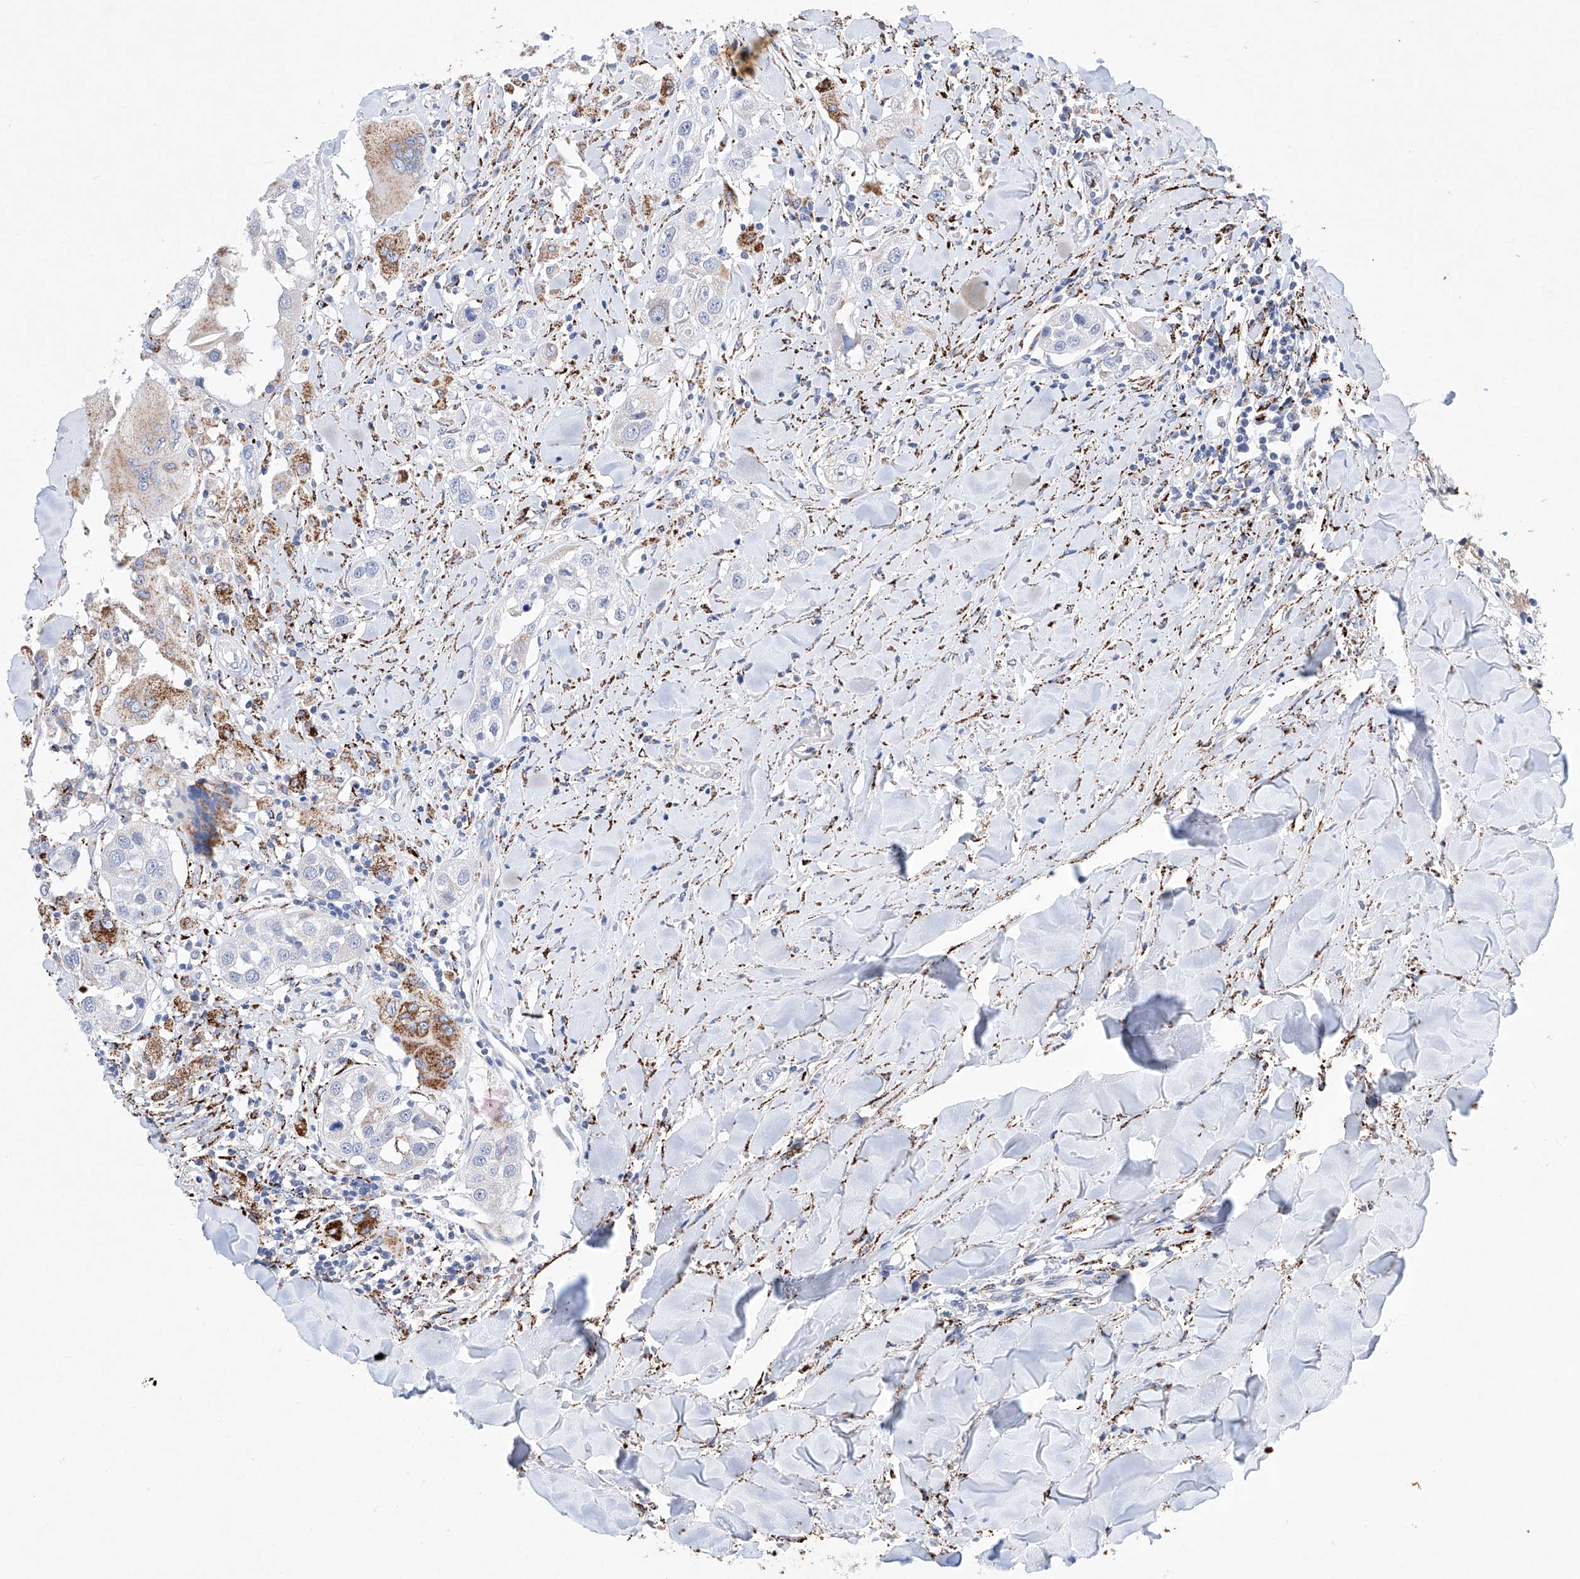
{"staining": {"intensity": "moderate", "quantity": "<25%", "location": "cytoplasmic/membranous"}, "tissue": "head and neck cancer", "cell_type": "Tumor cells", "image_type": "cancer", "snomed": [{"axis": "morphology", "description": "Normal tissue, NOS"}, {"axis": "morphology", "description": "Squamous cell carcinoma, NOS"}, {"axis": "topography", "description": "Skeletal muscle"}, {"axis": "topography", "description": "Head-Neck"}], "caption": "The histopathology image shows immunohistochemical staining of squamous cell carcinoma (head and neck). There is moderate cytoplasmic/membranous expression is seen in about <25% of tumor cells. (DAB IHC, brown staining for protein, blue staining for nuclei).", "gene": "NRROS", "patient": {"sex": "male", "age": 51}}